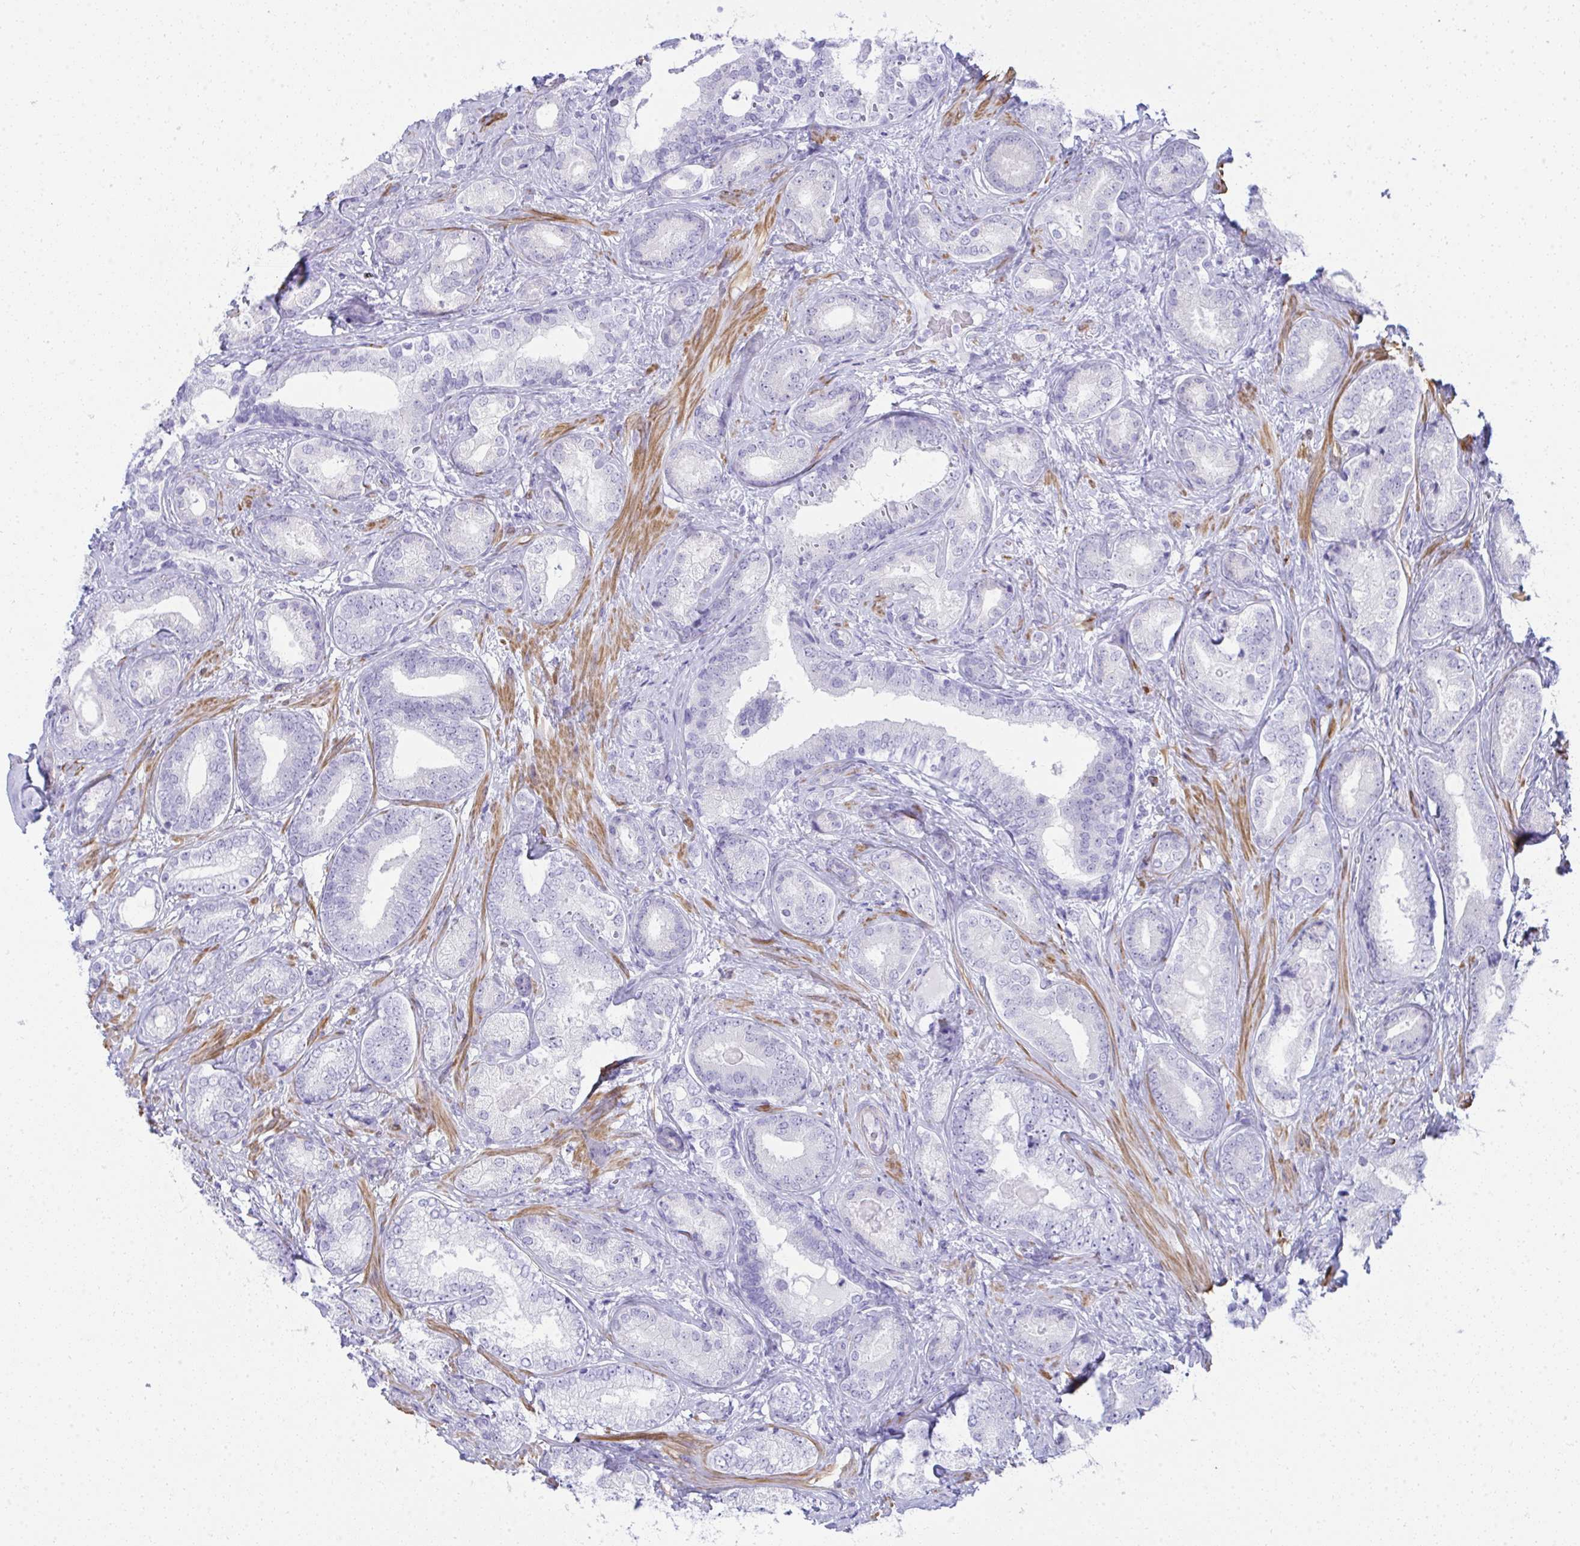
{"staining": {"intensity": "negative", "quantity": "none", "location": "none"}, "tissue": "prostate cancer", "cell_type": "Tumor cells", "image_type": "cancer", "snomed": [{"axis": "morphology", "description": "Adenocarcinoma, High grade"}, {"axis": "topography", "description": "Prostate"}], "caption": "High power microscopy image of an immunohistochemistry (IHC) histopathology image of prostate high-grade adenocarcinoma, revealing no significant expression in tumor cells.", "gene": "PUS7L", "patient": {"sex": "male", "age": 62}}